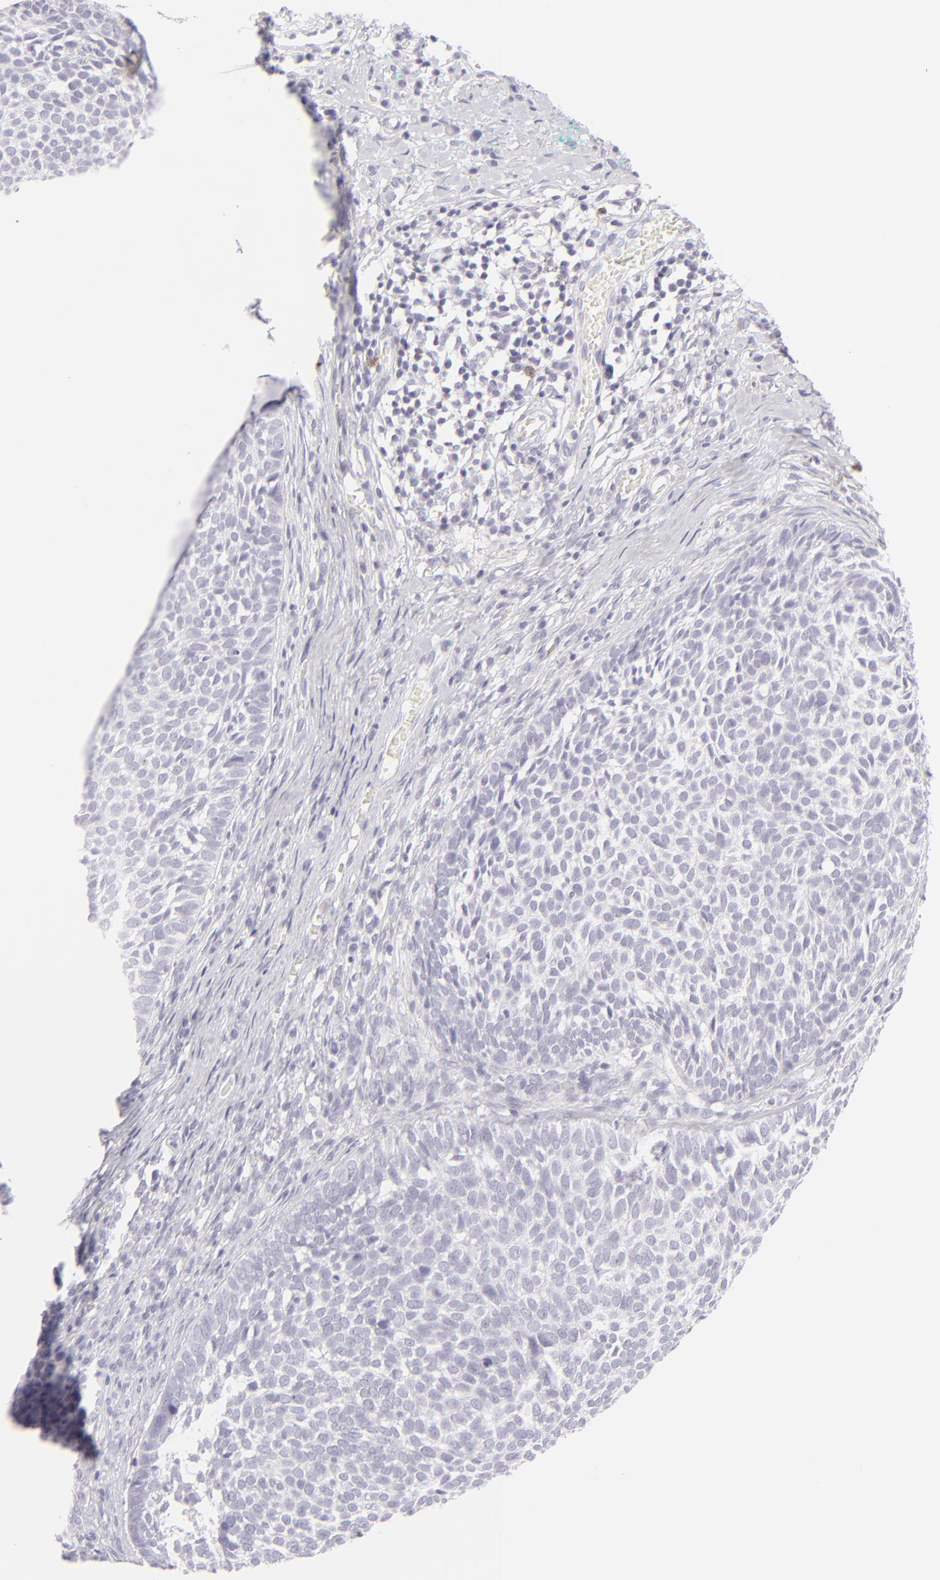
{"staining": {"intensity": "negative", "quantity": "none", "location": "none"}, "tissue": "skin cancer", "cell_type": "Tumor cells", "image_type": "cancer", "snomed": [{"axis": "morphology", "description": "Basal cell carcinoma"}, {"axis": "topography", "description": "Skin"}], "caption": "Immunohistochemistry (IHC) histopathology image of neoplastic tissue: basal cell carcinoma (skin) stained with DAB exhibits no significant protein expression in tumor cells.", "gene": "FCER2", "patient": {"sex": "male", "age": 63}}